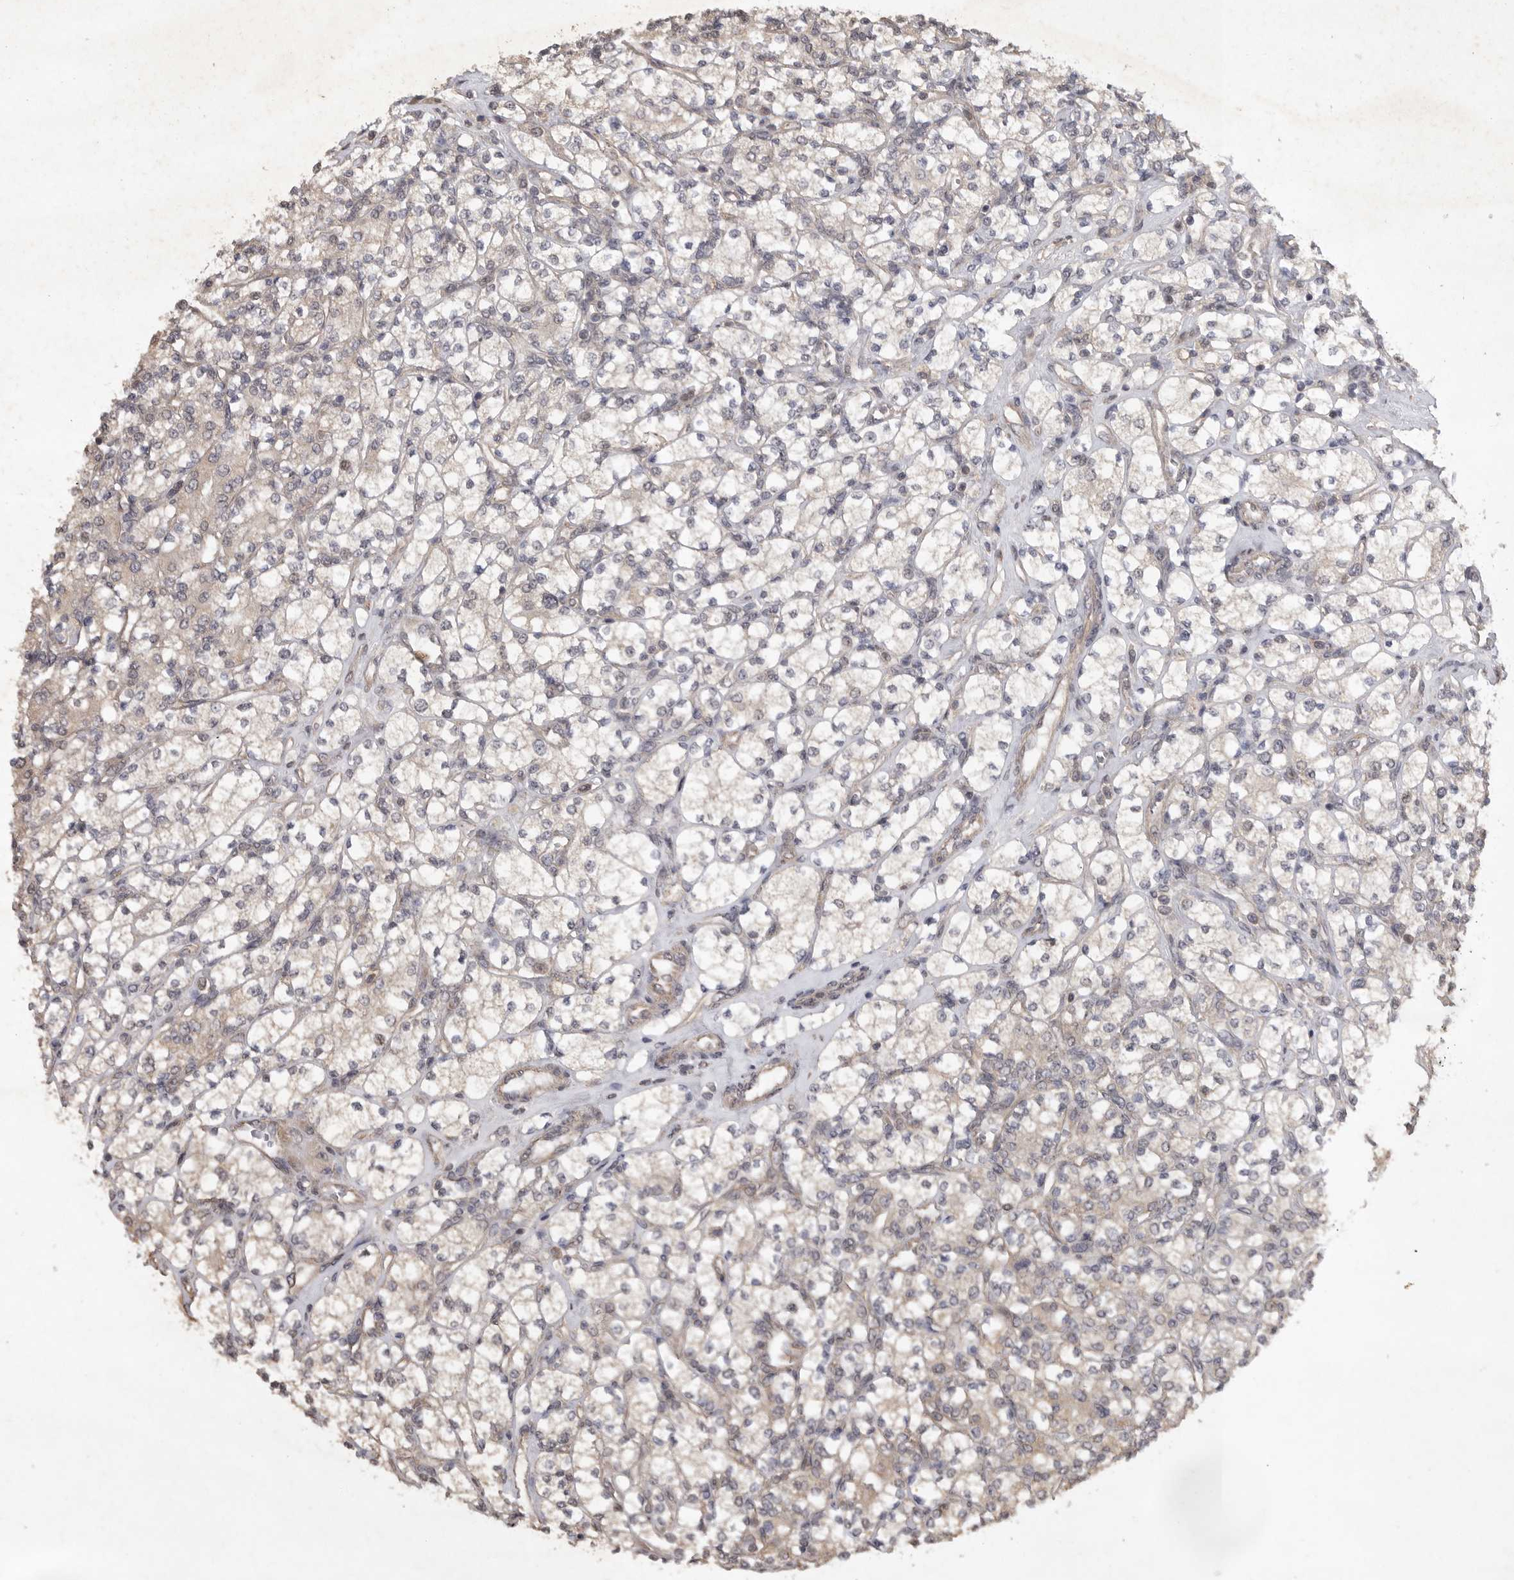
{"staining": {"intensity": "negative", "quantity": "none", "location": "none"}, "tissue": "renal cancer", "cell_type": "Tumor cells", "image_type": "cancer", "snomed": [{"axis": "morphology", "description": "Adenocarcinoma, NOS"}, {"axis": "topography", "description": "Kidney"}], "caption": "Renal cancer stained for a protein using immunohistochemistry (IHC) displays no positivity tumor cells.", "gene": "EDEM3", "patient": {"sex": "male", "age": 77}}